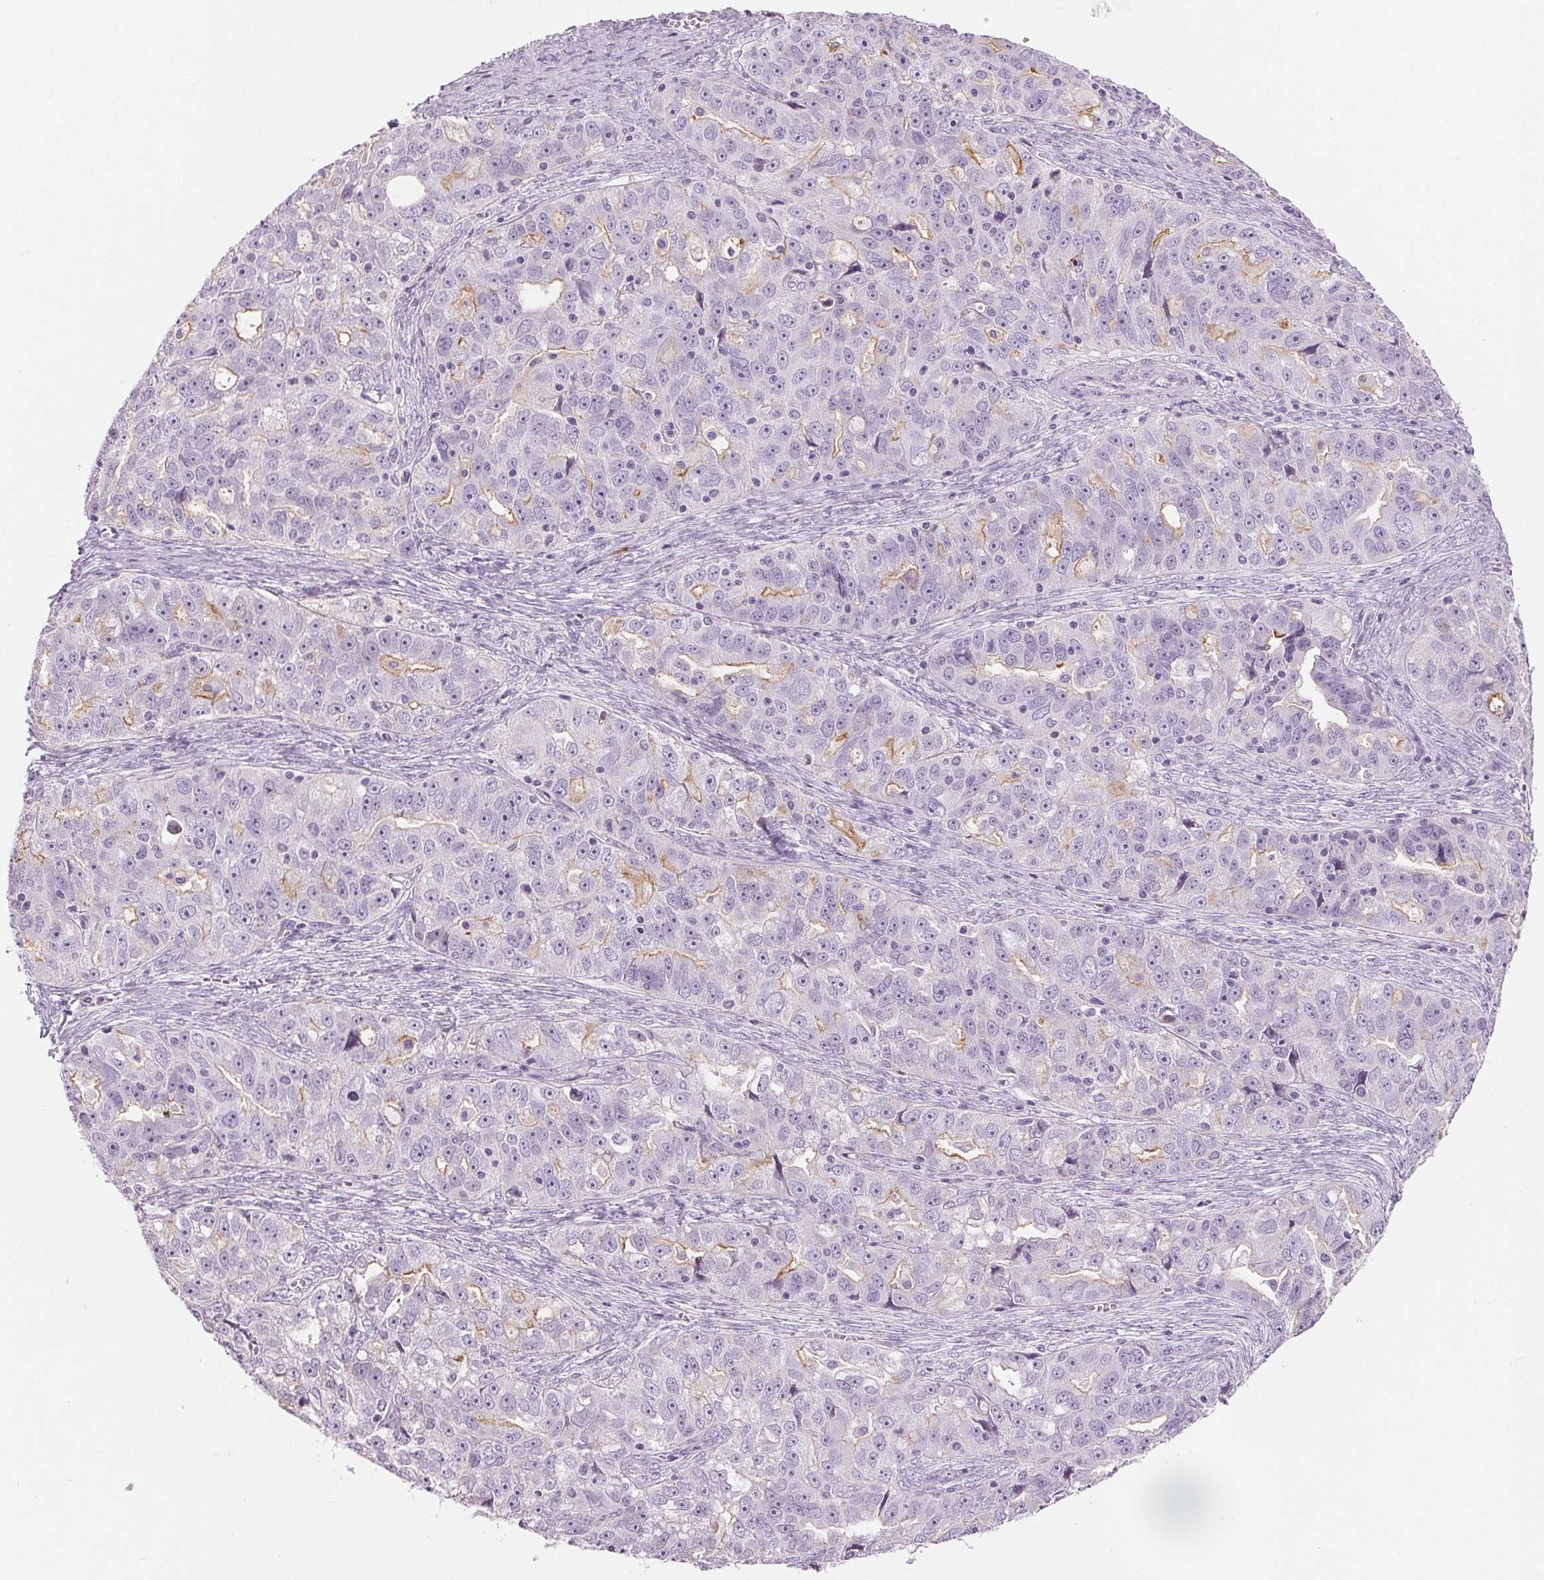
{"staining": {"intensity": "weak", "quantity": "<25%", "location": "cytoplasmic/membranous"}, "tissue": "ovarian cancer", "cell_type": "Tumor cells", "image_type": "cancer", "snomed": [{"axis": "morphology", "description": "Cystadenocarcinoma, serous, NOS"}, {"axis": "topography", "description": "Ovary"}], "caption": "Immunohistochemistry image of ovarian cancer (serous cystadenocarcinoma) stained for a protein (brown), which exhibits no expression in tumor cells.", "gene": "MISP", "patient": {"sex": "female", "age": 51}}